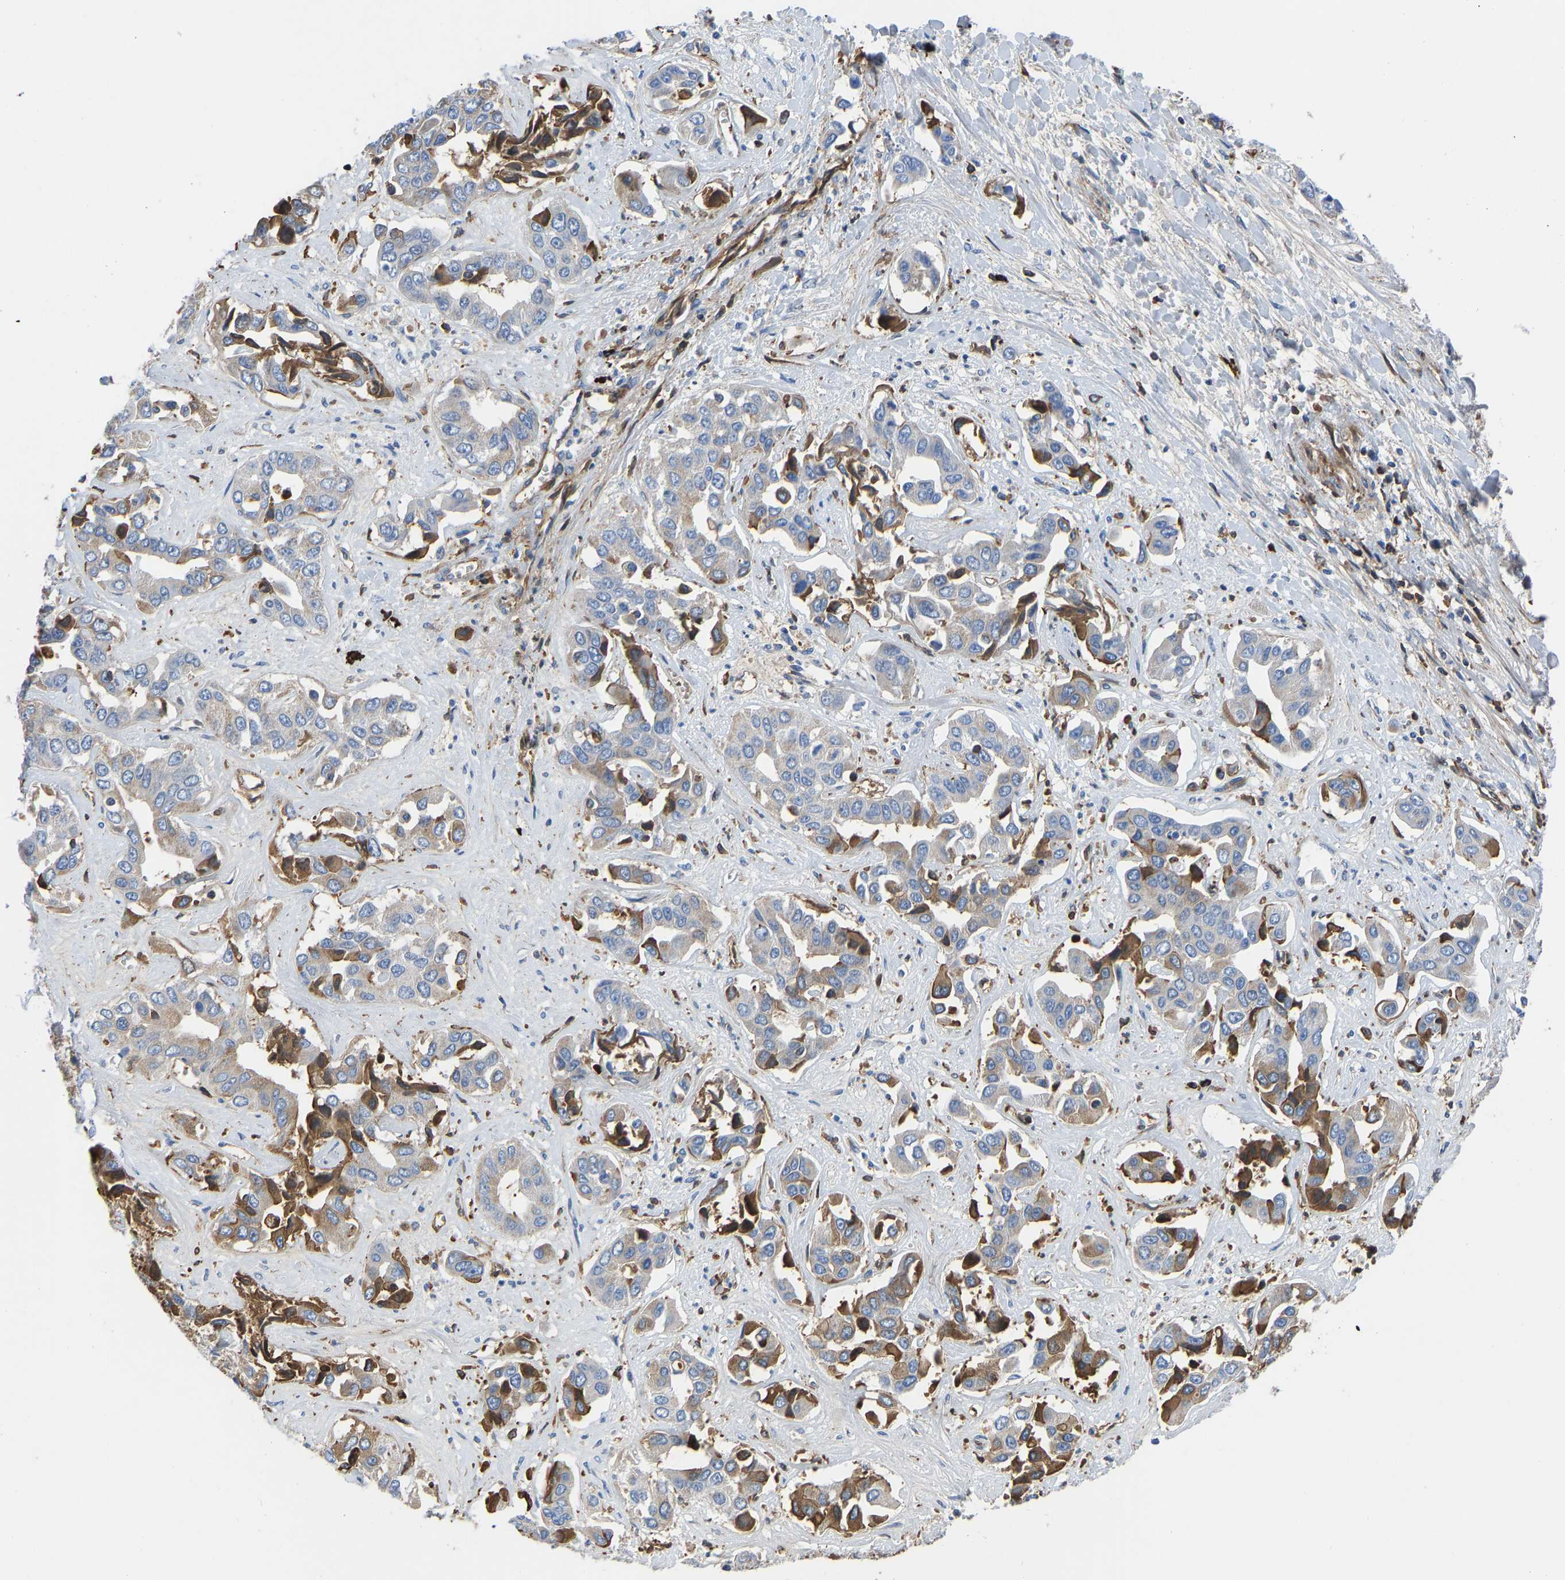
{"staining": {"intensity": "moderate", "quantity": "25%-75%", "location": "cytoplasmic/membranous"}, "tissue": "liver cancer", "cell_type": "Tumor cells", "image_type": "cancer", "snomed": [{"axis": "morphology", "description": "Cholangiocarcinoma"}, {"axis": "topography", "description": "Liver"}], "caption": "This is an image of immunohistochemistry (IHC) staining of liver cholangiocarcinoma, which shows moderate staining in the cytoplasmic/membranous of tumor cells.", "gene": "HSPG2", "patient": {"sex": "female", "age": 52}}